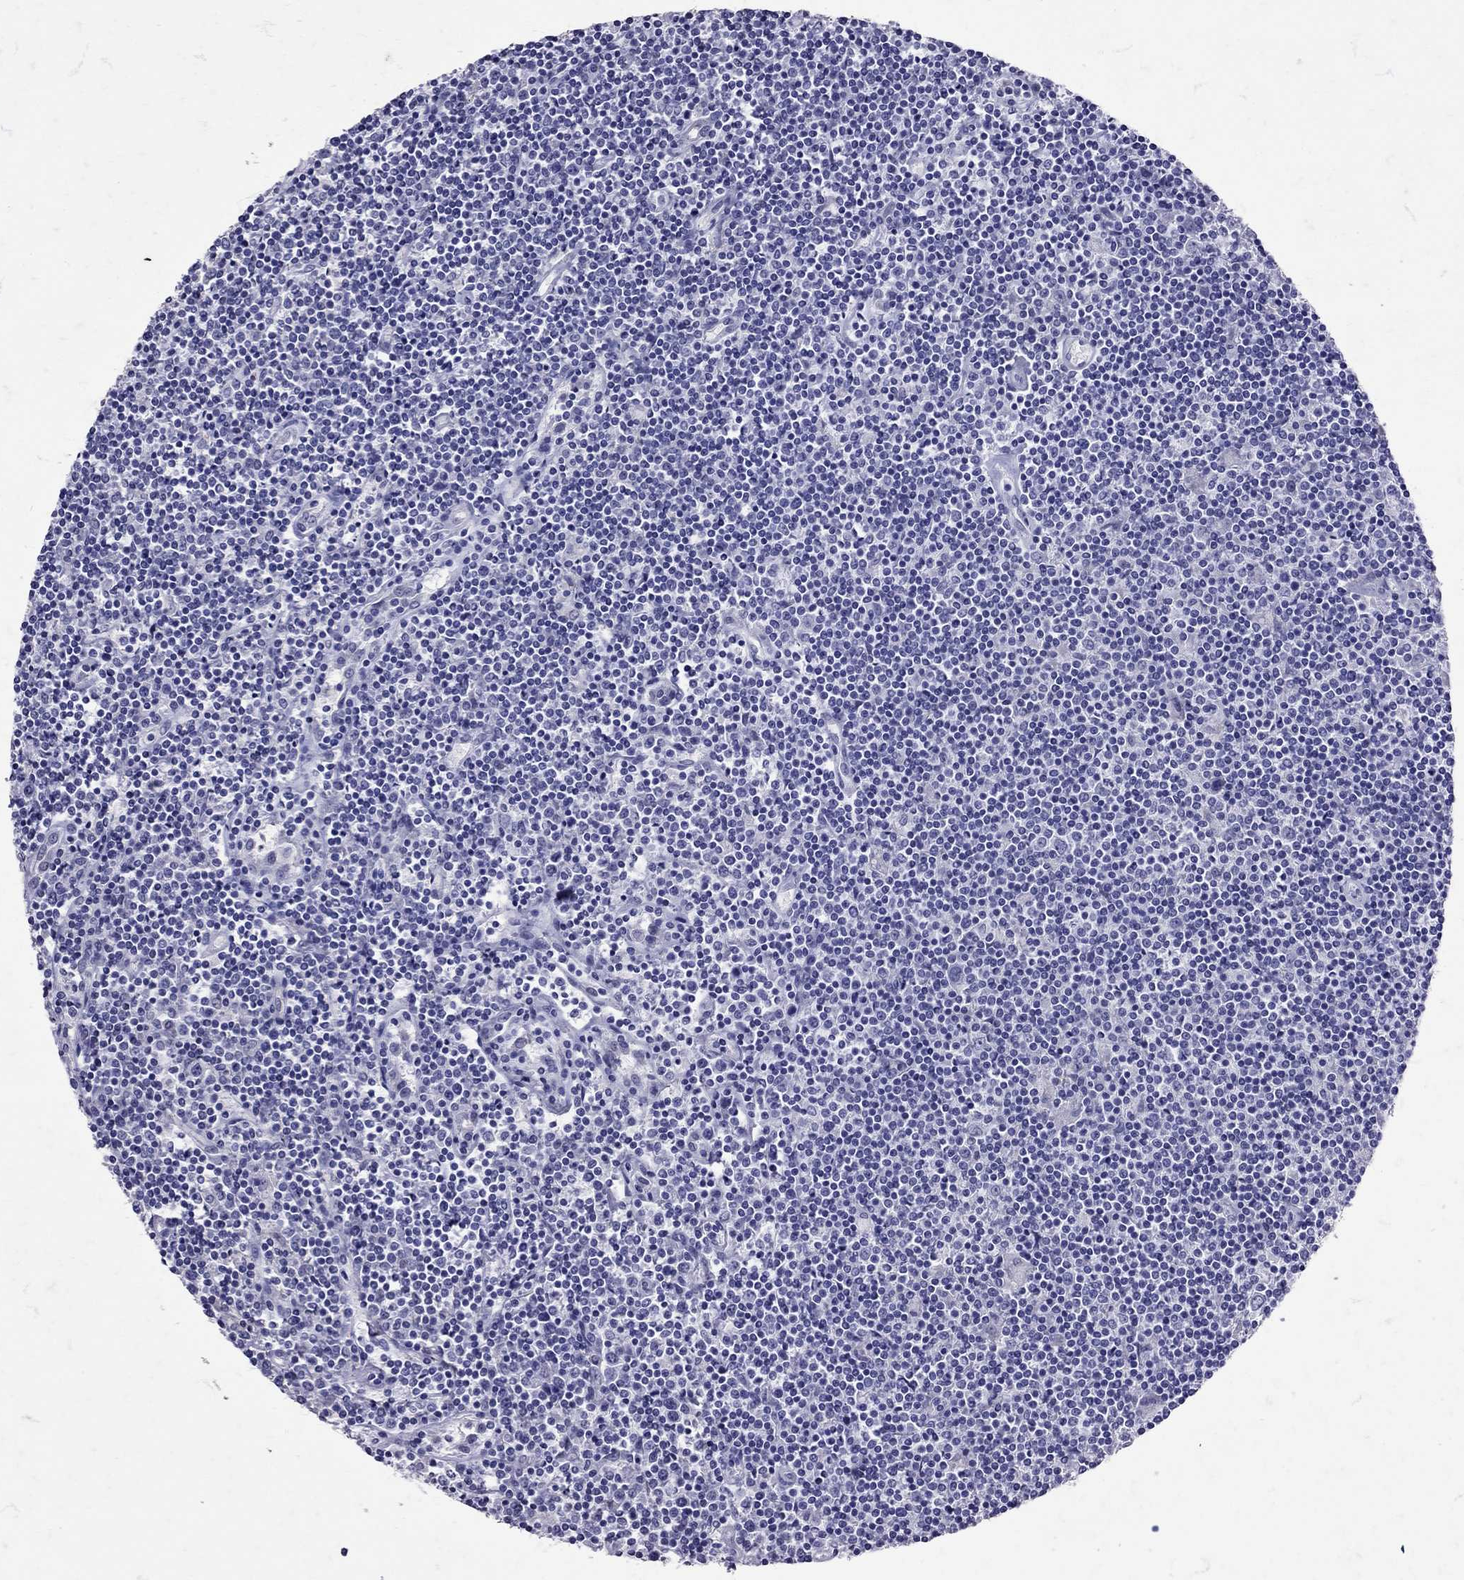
{"staining": {"intensity": "negative", "quantity": "none", "location": "none"}, "tissue": "lymphoma", "cell_type": "Tumor cells", "image_type": "cancer", "snomed": [{"axis": "morphology", "description": "Hodgkin's disease, NOS"}, {"axis": "topography", "description": "Lymph node"}], "caption": "The immunohistochemistry histopathology image has no significant expression in tumor cells of lymphoma tissue.", "gene": "SST", "patient": {"sex": "male", "age": 40}}